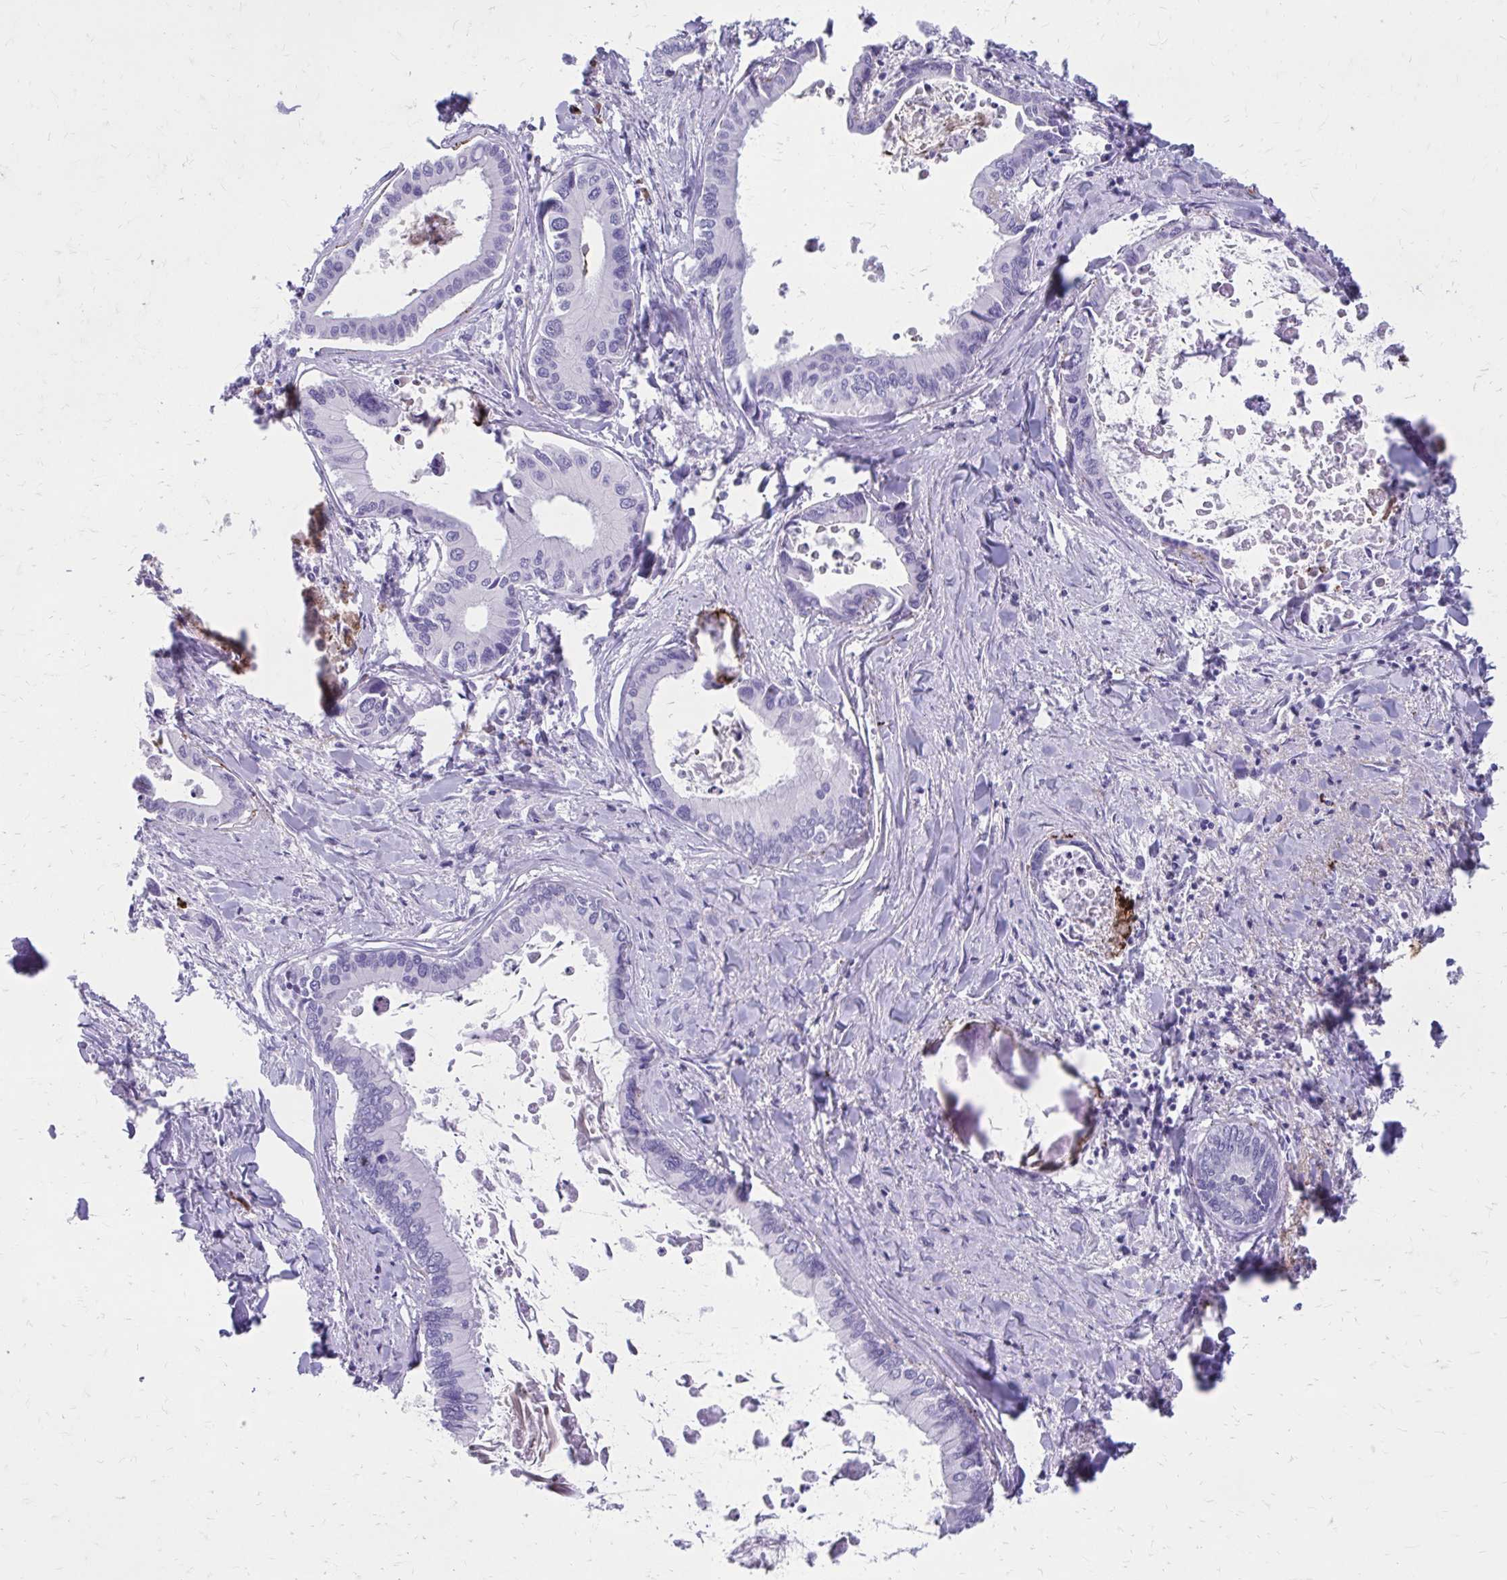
{"staining": {"intensity": "negative", "quantity": "none", "location": "none"}, "tissue": "liver cancer", "cell_type": "Tumor cells", "image_type": "cancer", "snomed": [{"axis": "morphology", "description": "Cholangiocarcinoma"}, {"axis": "topography", "description": "Liver"}], "caption": "IHC photomicrograph of neoplastic tissue: liver cholangiocarcinoma stained with DAB reveals no significant protein positivity in tumor cells. The staining was performed using DAB to visualize the protein expression in brown, while the nuclei were stained in blue with hematoxylin (Magnification: 20x).", "gene": "SATL1", "patient": {"sex": "male", "age": 66}}